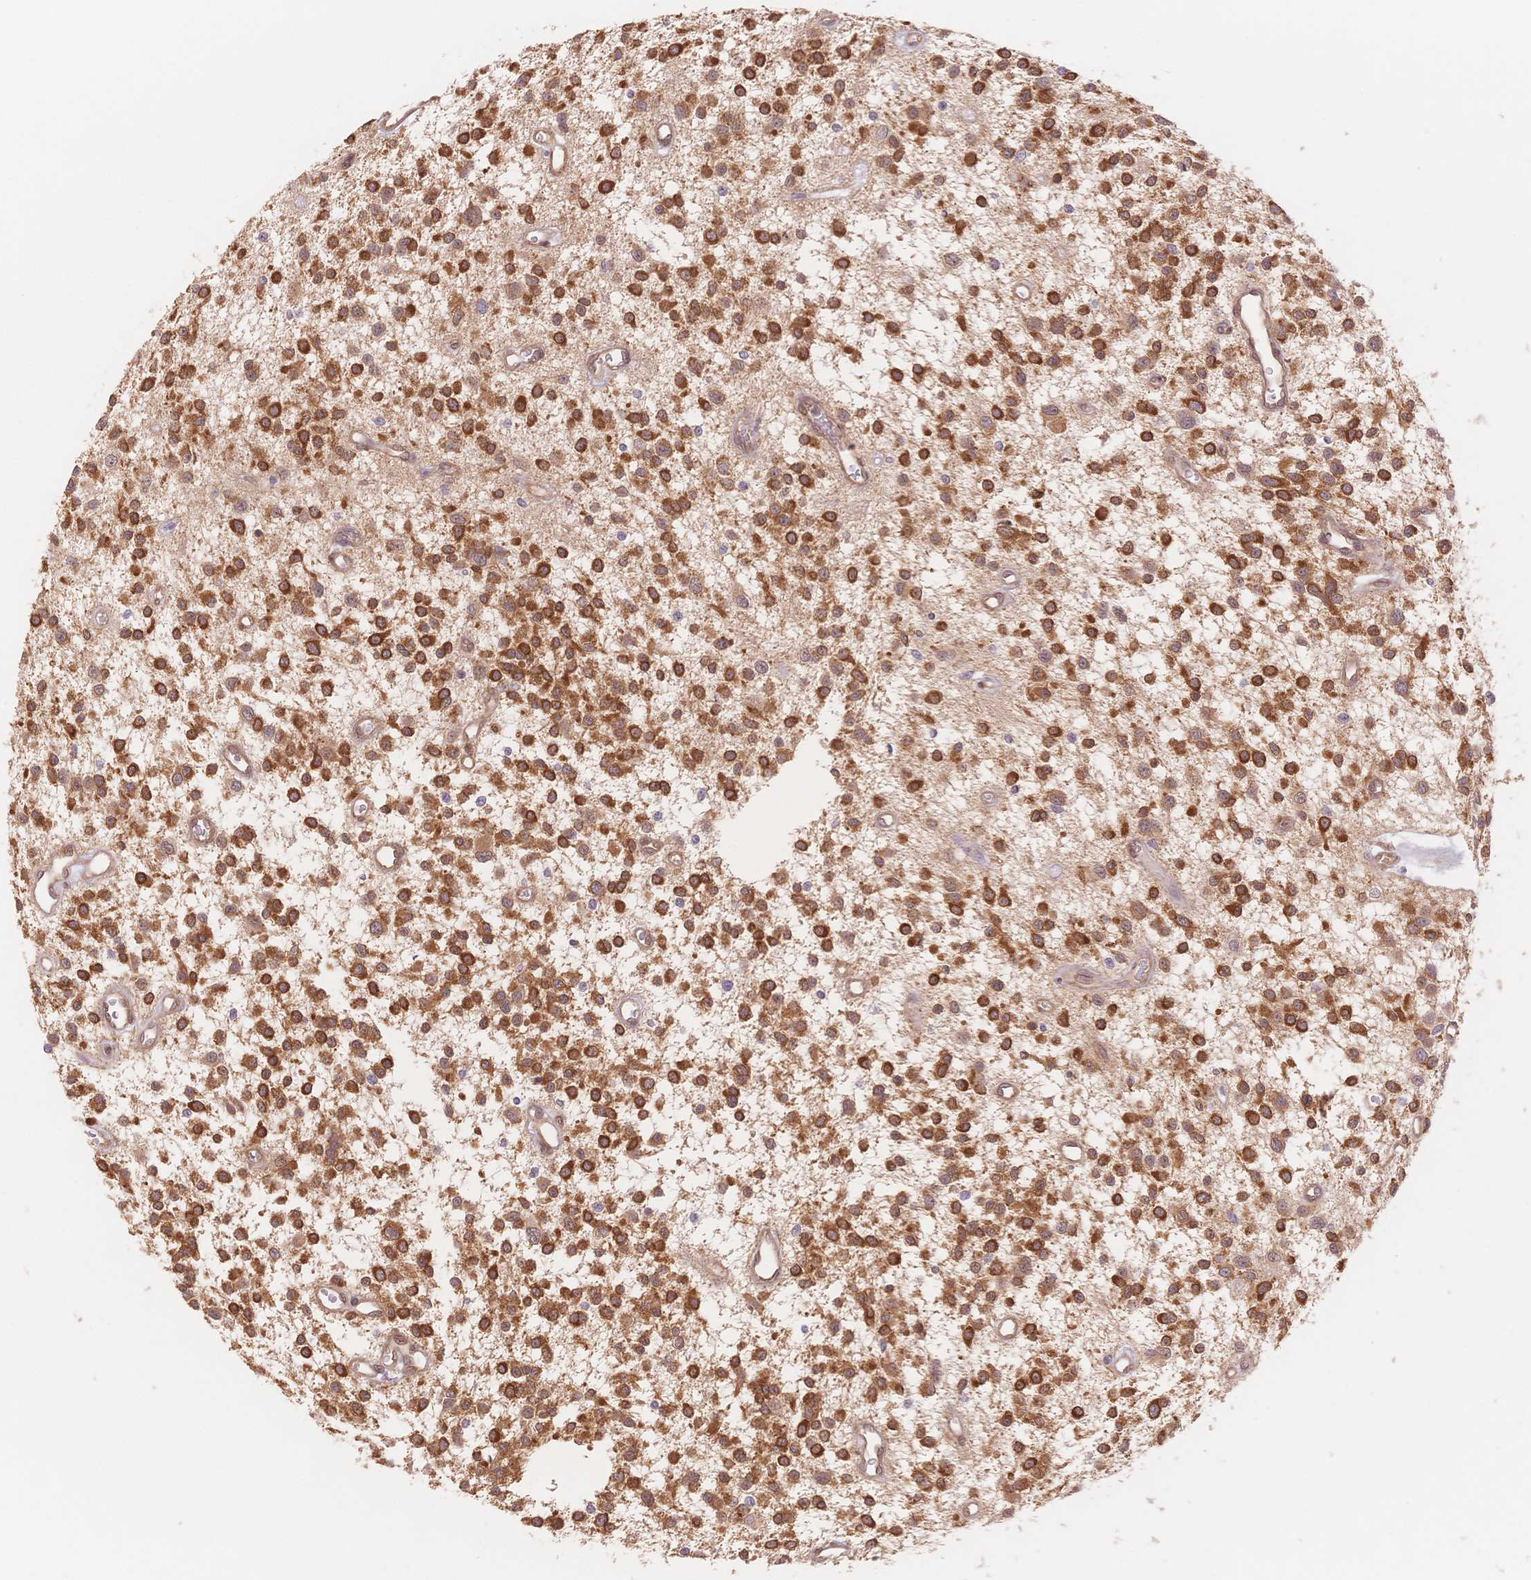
{"staining": {"intensity": "strong", "quantity": ">75%", "location": "cytoplasmic/membranous"}, "tissue": "glioma", "cell_type": "Tumor cells", "image_type": "cancer", "snomed": [{"axis": "morphology", "description": "Glioma, malignant, Low grade"}, {"axis": "topography", "description": "Brain"}], "caption": "This is a photomicrograph of immunohistochemistry (IHC) staining of malignant low-grade glioma, which shows strong positivity in the cytoplasmic/membranous of tumor cells.", "gene": "STK39", "patient": {"sex": "male", "age": 43}}